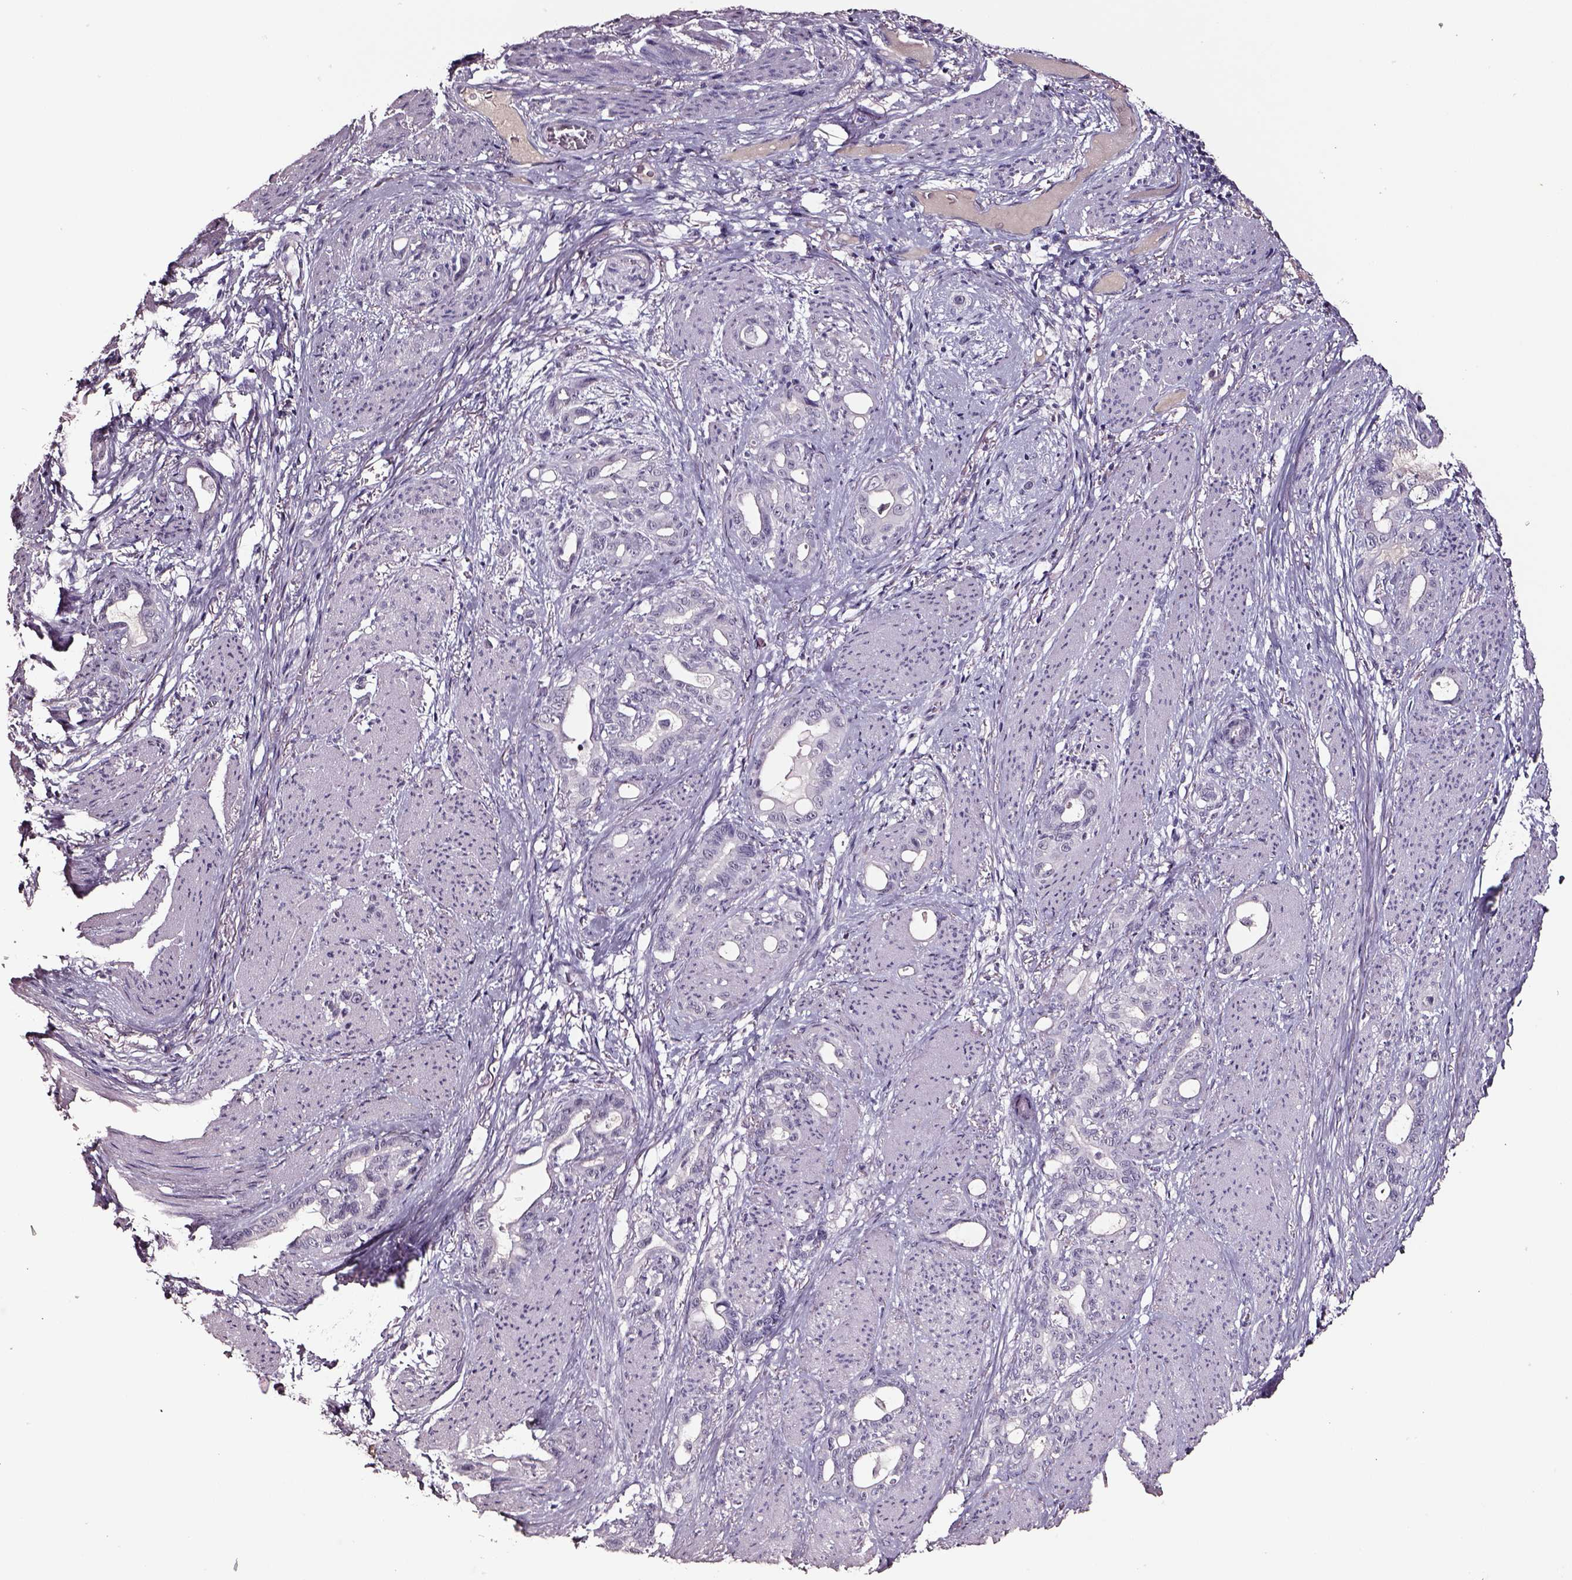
{"staining": {"intensity": "negative", "quantity": "none", "location": "none"}, "tissue": "stomach cancer", "cell_type": "Tumor cells", "image_type": "cancer", "snomed": [{"axis": "morphology", "description": "Normal tissue, NOS"}, {"axis": "morphology", "description": "Adenocarcinoma, NOS"}, {"axis": "topography", "description": "Esophagus"}, {"axis": "topography", "description": "Stomach, upper"}], "caption": "Human stomach cancer stained for a protein using immunohistochemistry displays no positivity in tumor cells.", "gene": "SMIM17", "patient": {"sex": "male", "age": 62}}